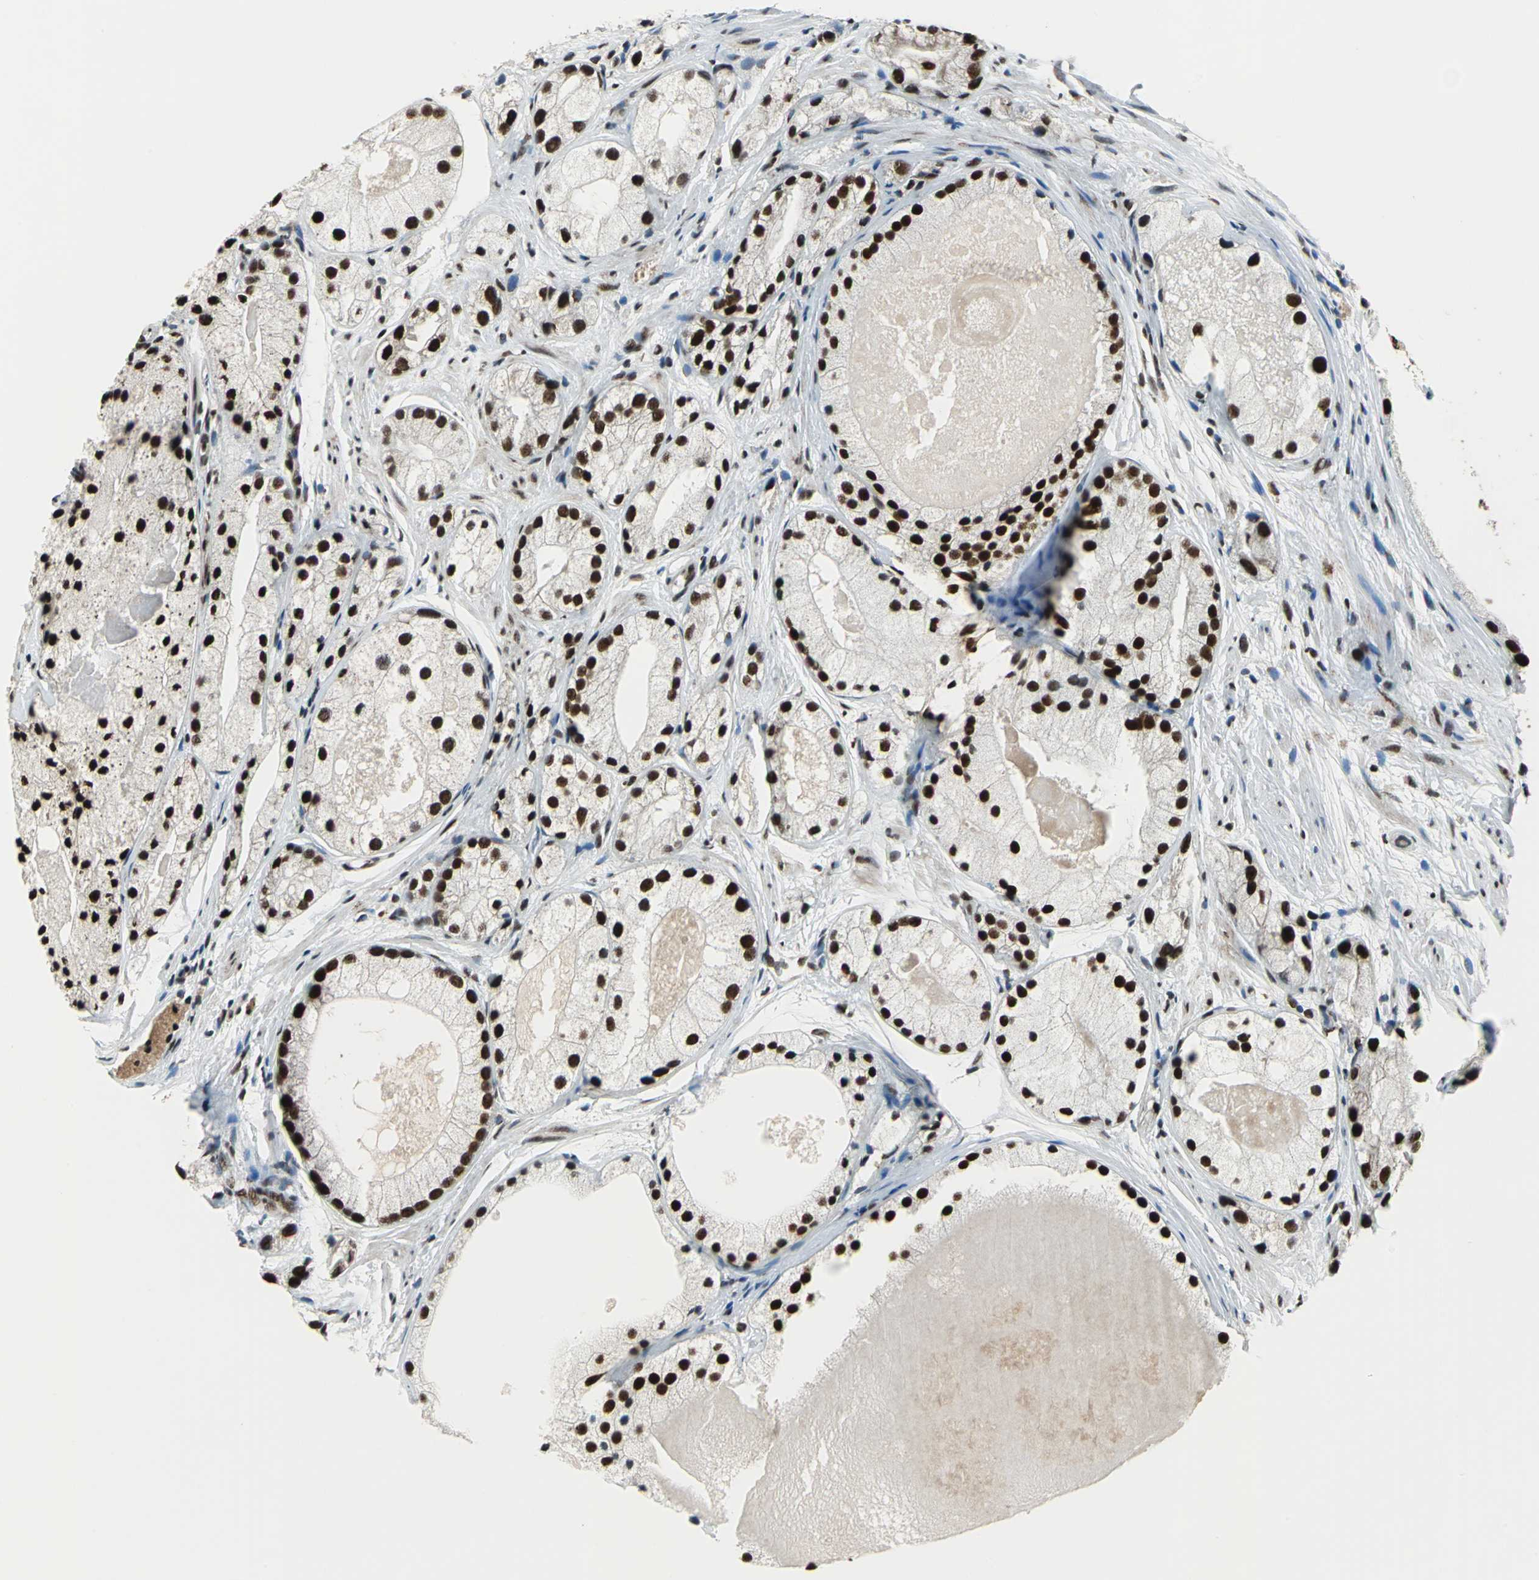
{"staining": {"intensity": "strong", "quantity": ">75%", "location": "nuclear"}, "tissue": "prostate cancer", "cell_type": "Tumor cells", "image_type": "cancer", "snomed": [{"axis": "morphology", "description": "Adenocarcinoma, Low grade"}, {"axis": "topography", "description": "Prostate"}], "caption": "Immunohistochemistry micrograph of neoplastic tissue: human prostate cancer (adenocarcinoma (low-grade)) stained using immunohistochemistry displays high levels of strong protein expression localized specifically in the nuclear of tumor cells, appearing as a nuclear brown color.", "gene": "BCLAF1", "patient": {"sex": "male", "age": 69}}